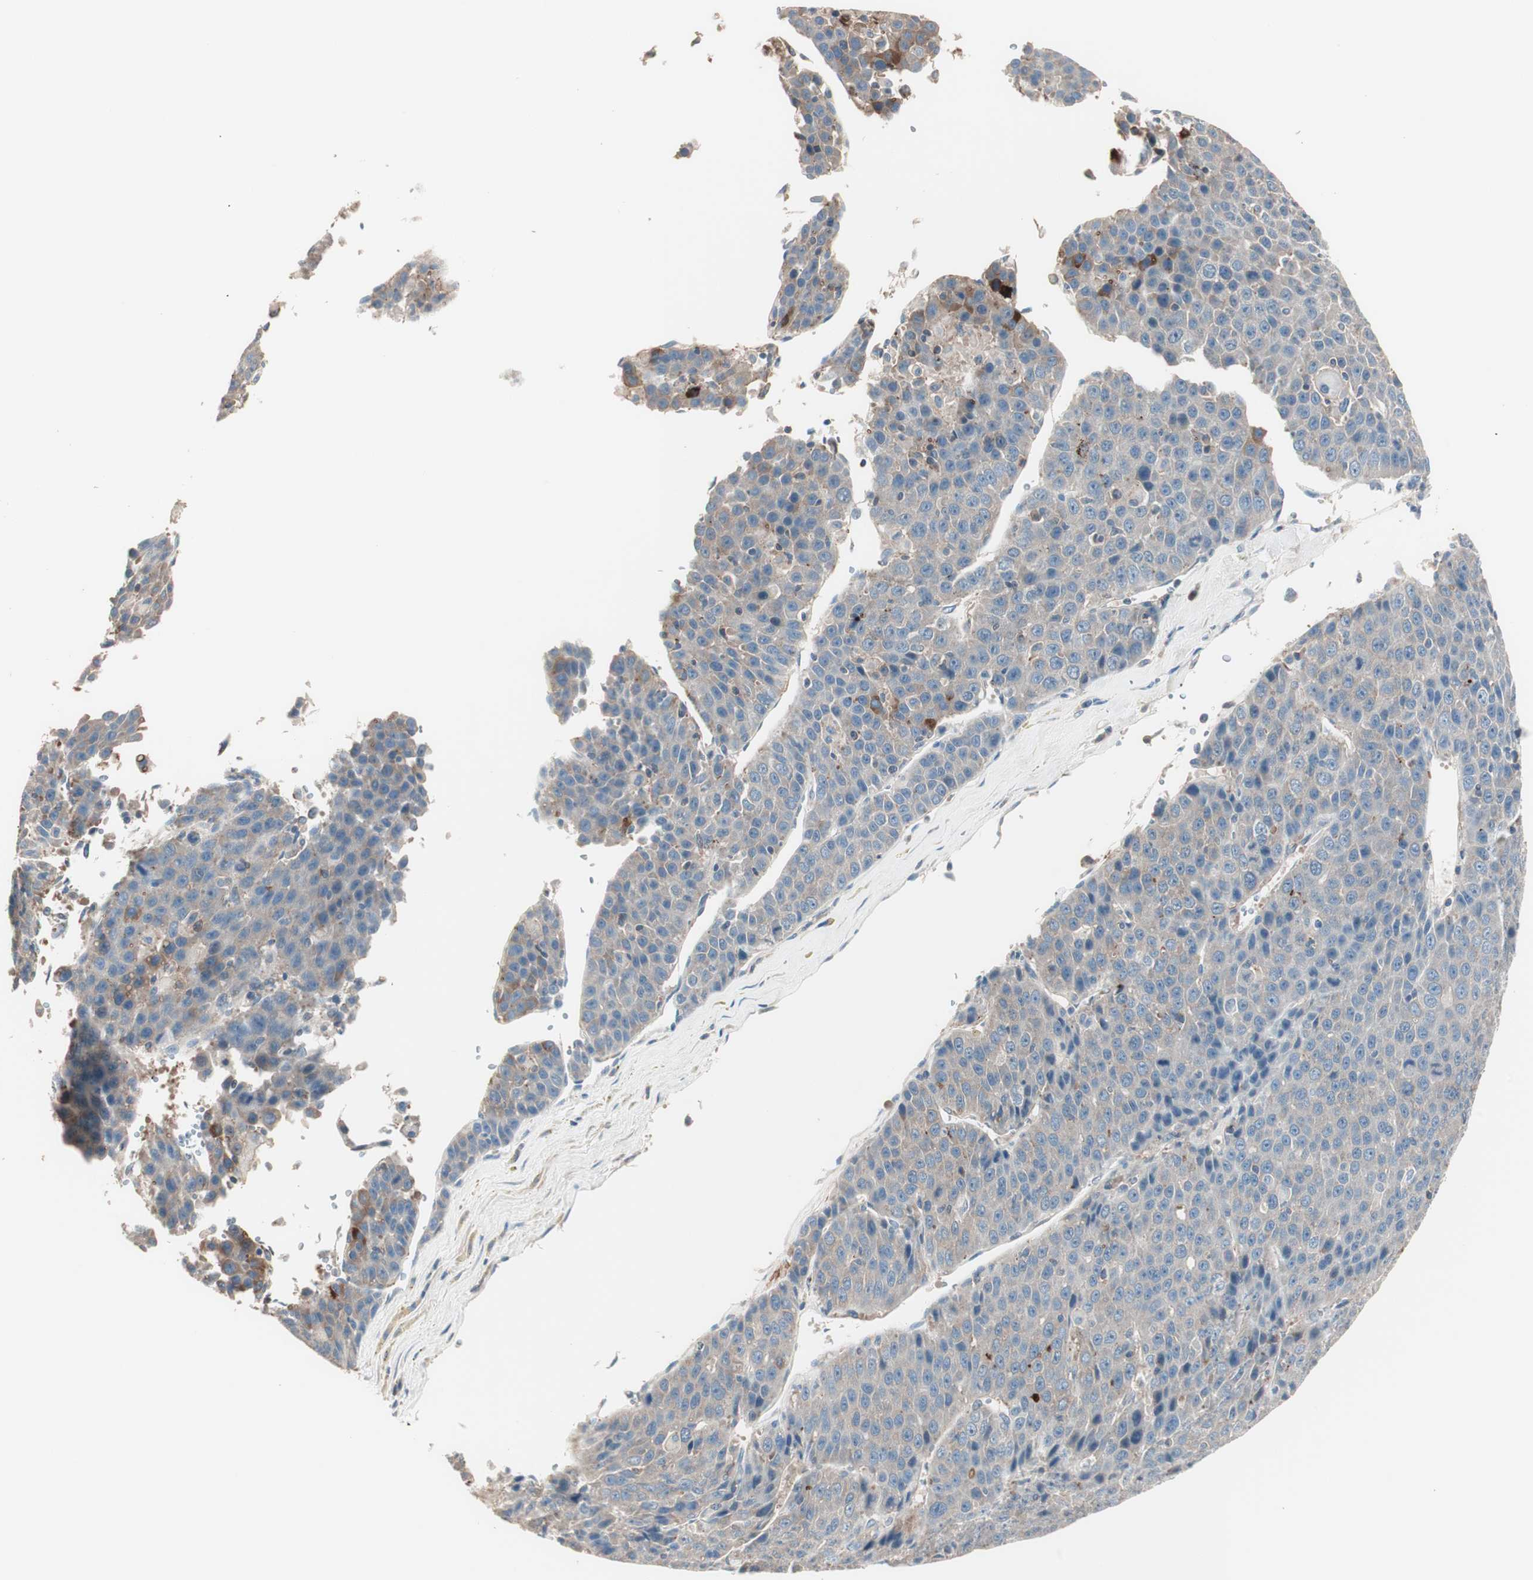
{"staining": {"intensity": "weak", "quantity": "<25%", "location": "cytoplasmic/membranous"}, "tissue": "liver cancer", "cell_type": "Tumor cells", "image_type": "cancer", "snomed": [{"axis": "morphology", "description": "Carcinoma, Hepatocellular, NOS"}, {"axis": "topography", "description": "Liver"}], "caption": "The immunohistochemistry histopathology image has no significant positivity in tumor cells of liver cancer tissue. (Stains: DAB (3,3'-diaminobenzidine) immunohistochemistry (IHC) with hematoxylin counter stain, Microscopy: brightfield microscopy at high magnification).", "gene": "RAD54B", "patient": {"sex": "female", "age": 53}}